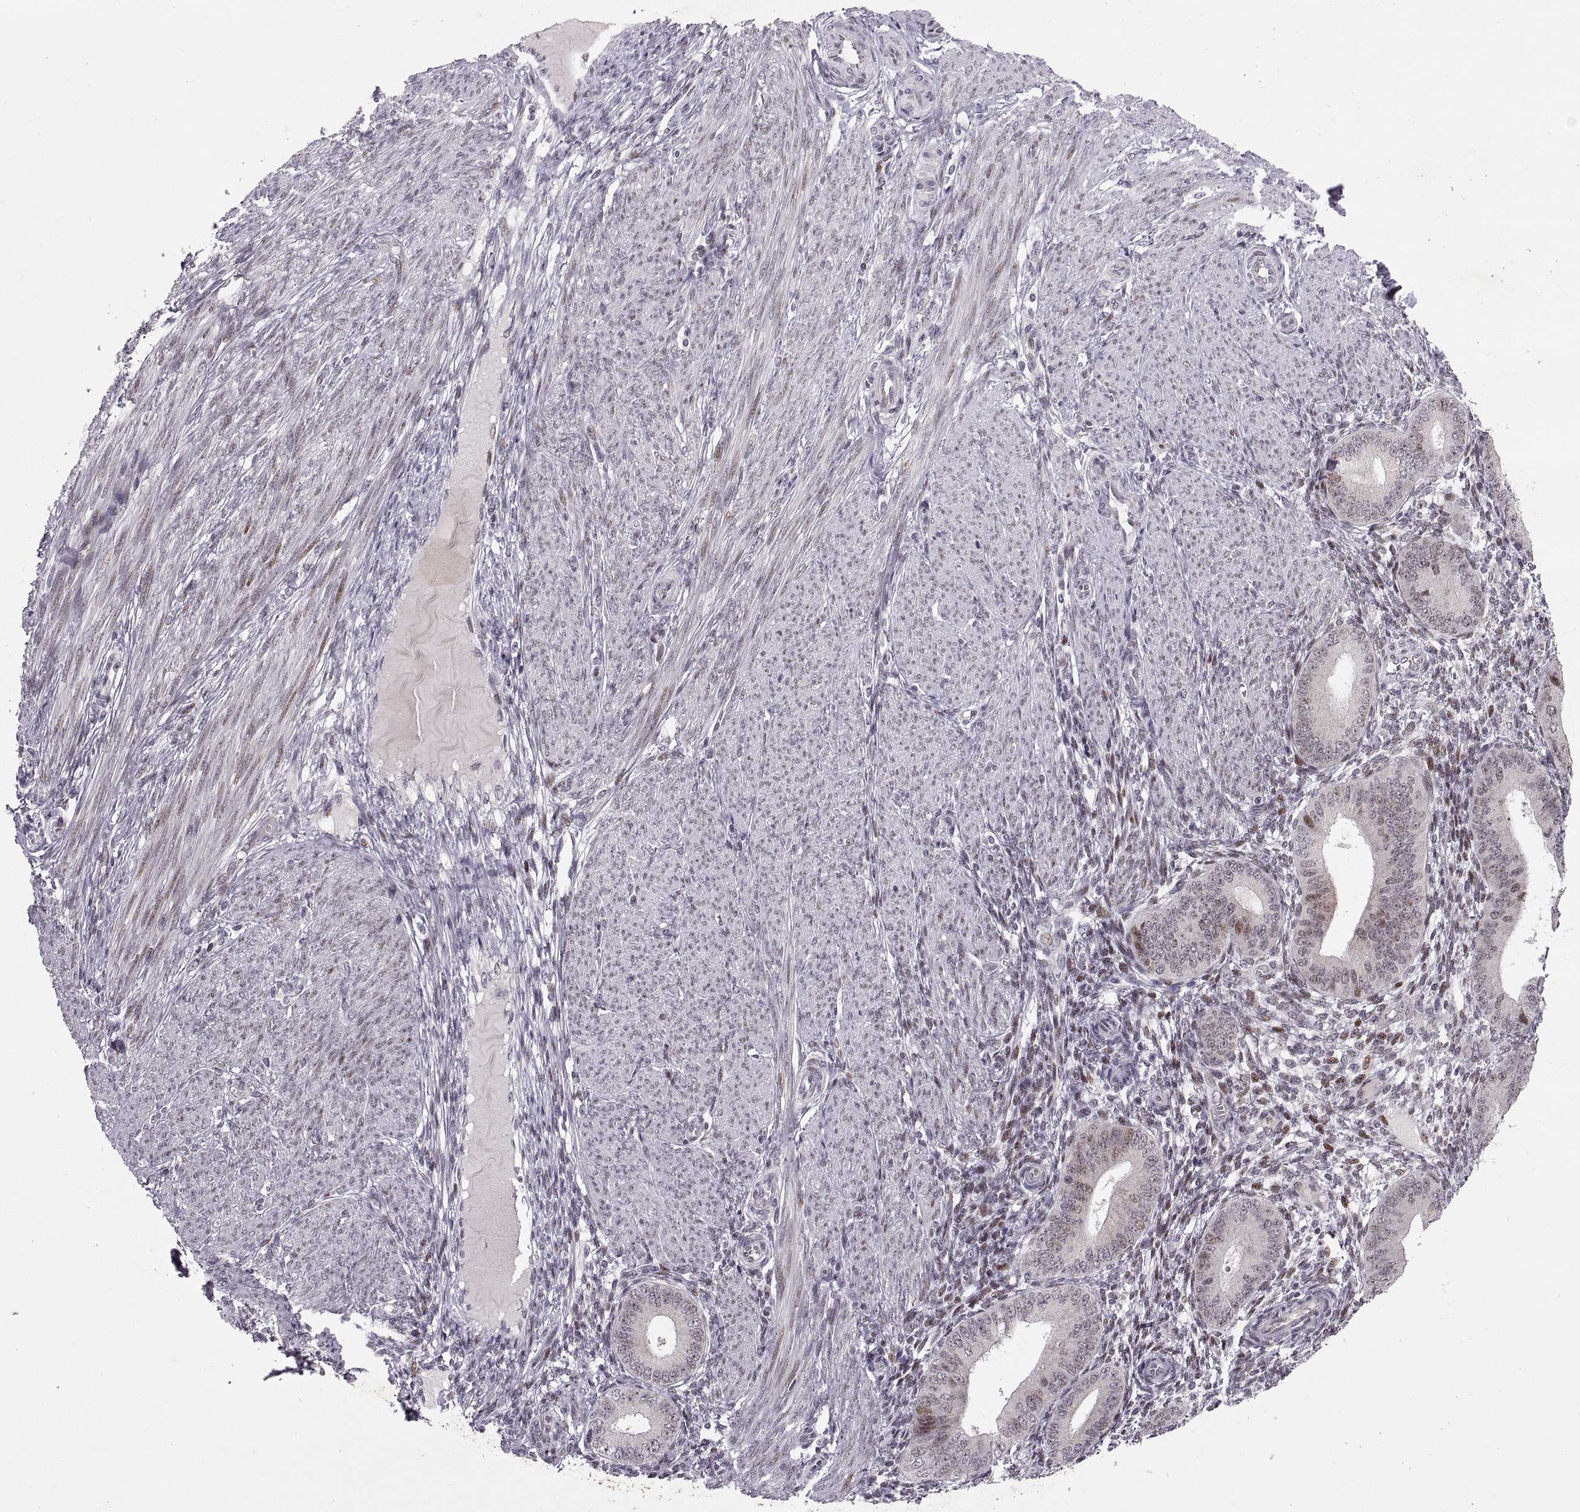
{"staining": {"intensity": "strong", "quantity": "<25%", "location": "nuclear"}, "tissue": "endometrium", "cell_type": "Cells in endometrial stroma", "image_type": "normal", "snomed": [{"axis": "morphology", "description": "Normal tissue, NOS"}, {"axis": "topography", "description": "Endometrium"}], "caption": "A micrograph showing strong nuclear expression in approximately <25% of cells in endometrial stroma in benign endometrium, as visualized by brown immunohistochemical staining.", "gene": "SNAI1", "patient": {"sex": "female", "age": 39}}